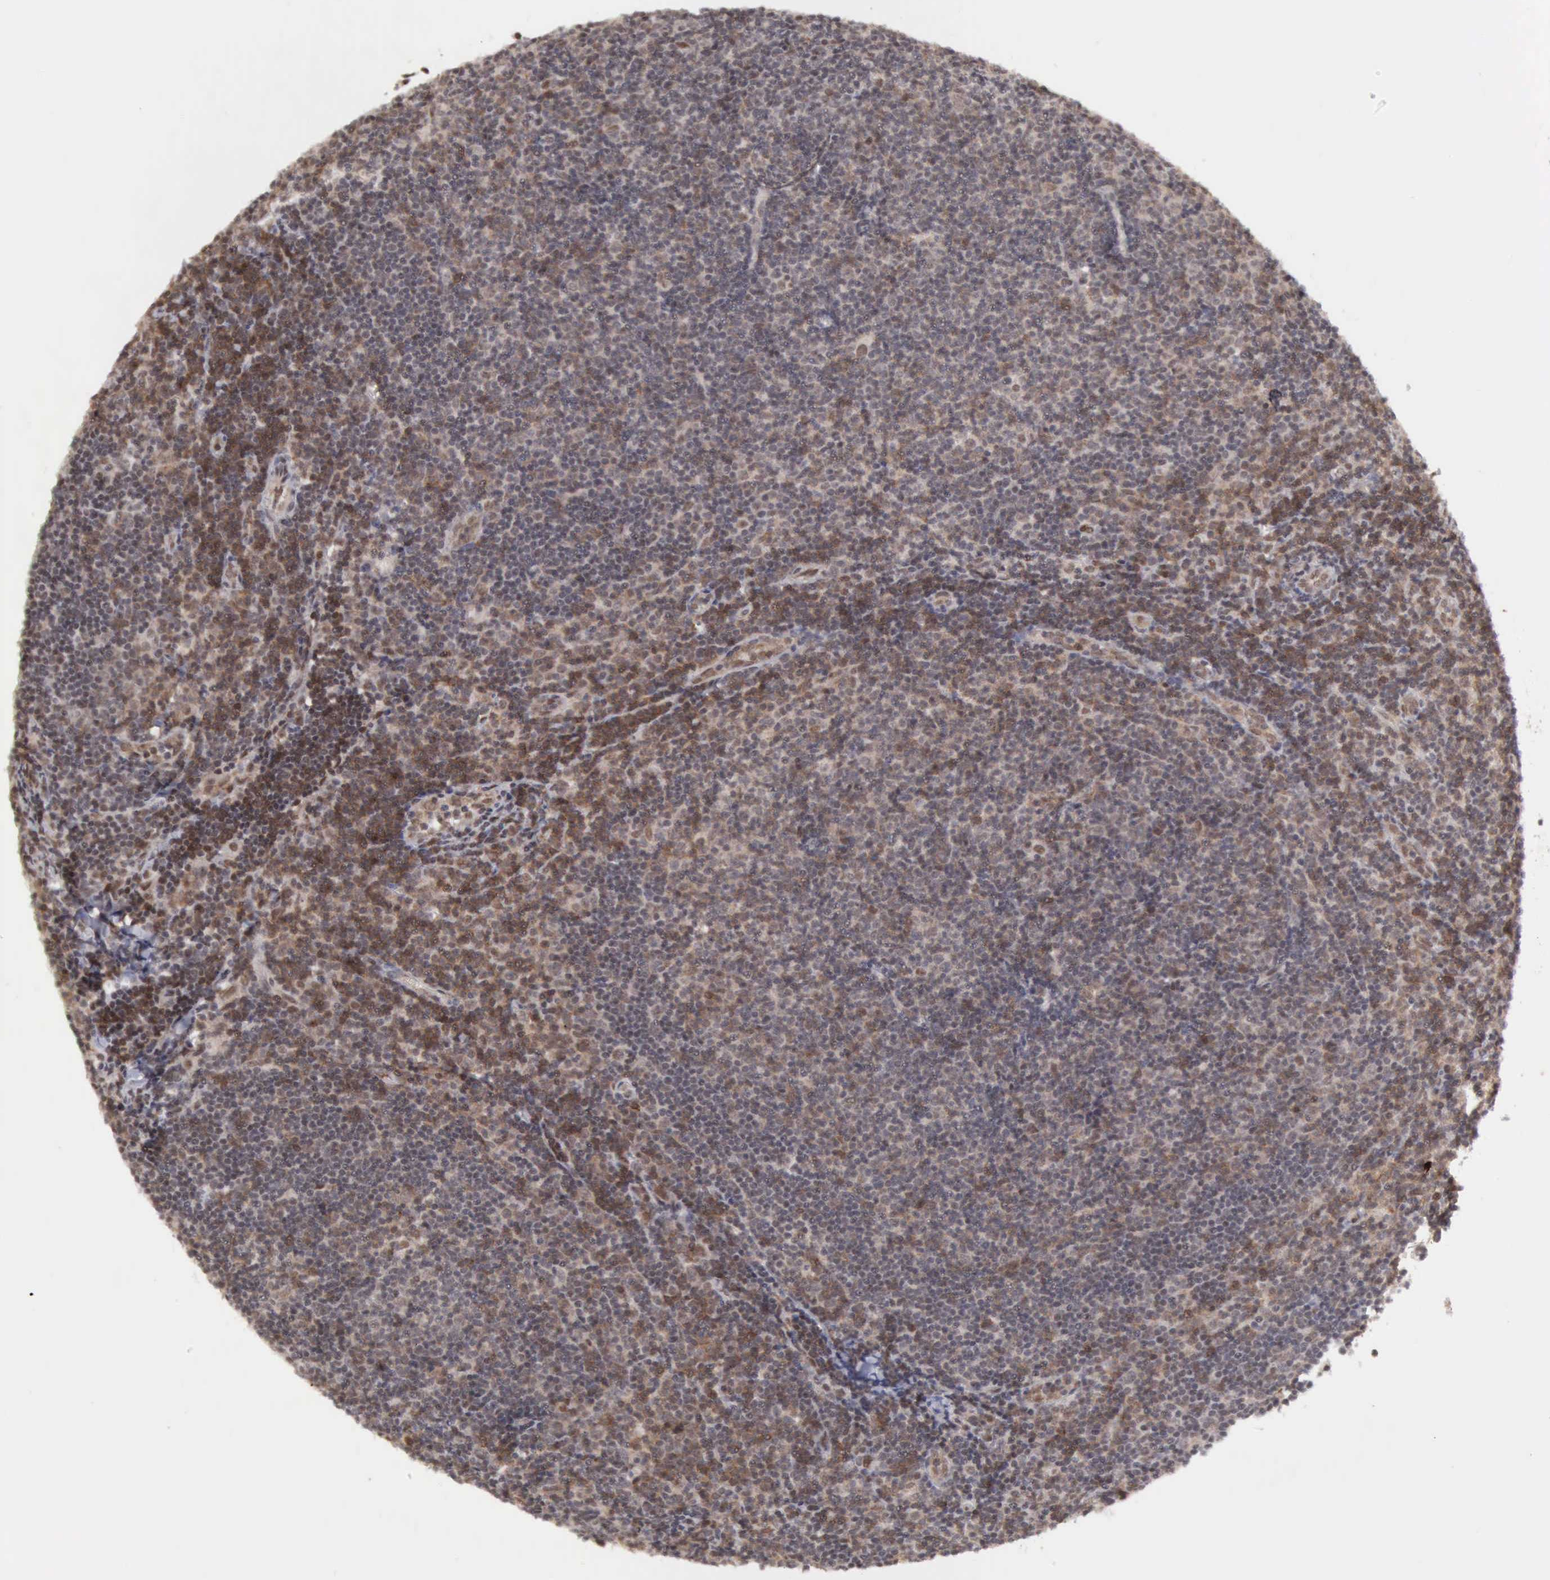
{"staining": {"intensity": "weak", "quantity": "25%-75%", "location": "cytoplasmic/membranous,nuclear"}, "tissue": "lymphoma", "cell_type": "Tumor cells", "image_type": "cancer", "snomed": [{"axis": "morphology", "description": "Malignant lymphoma, non-Hodgkin's type, Low grade"}, {"axis": "topography", "description": "Lymph node"}], "caption": "Protein staining demonstrates weak cytoplasmic/membranous and nuclear positivity in approximately 25%-75% of tumor cells in lymphoma. (brown staining indicates protein expression, while blue staining denotes nuclei).", "gene": "CDKN2A", "patient": {"sex": "male", "age": 49}}